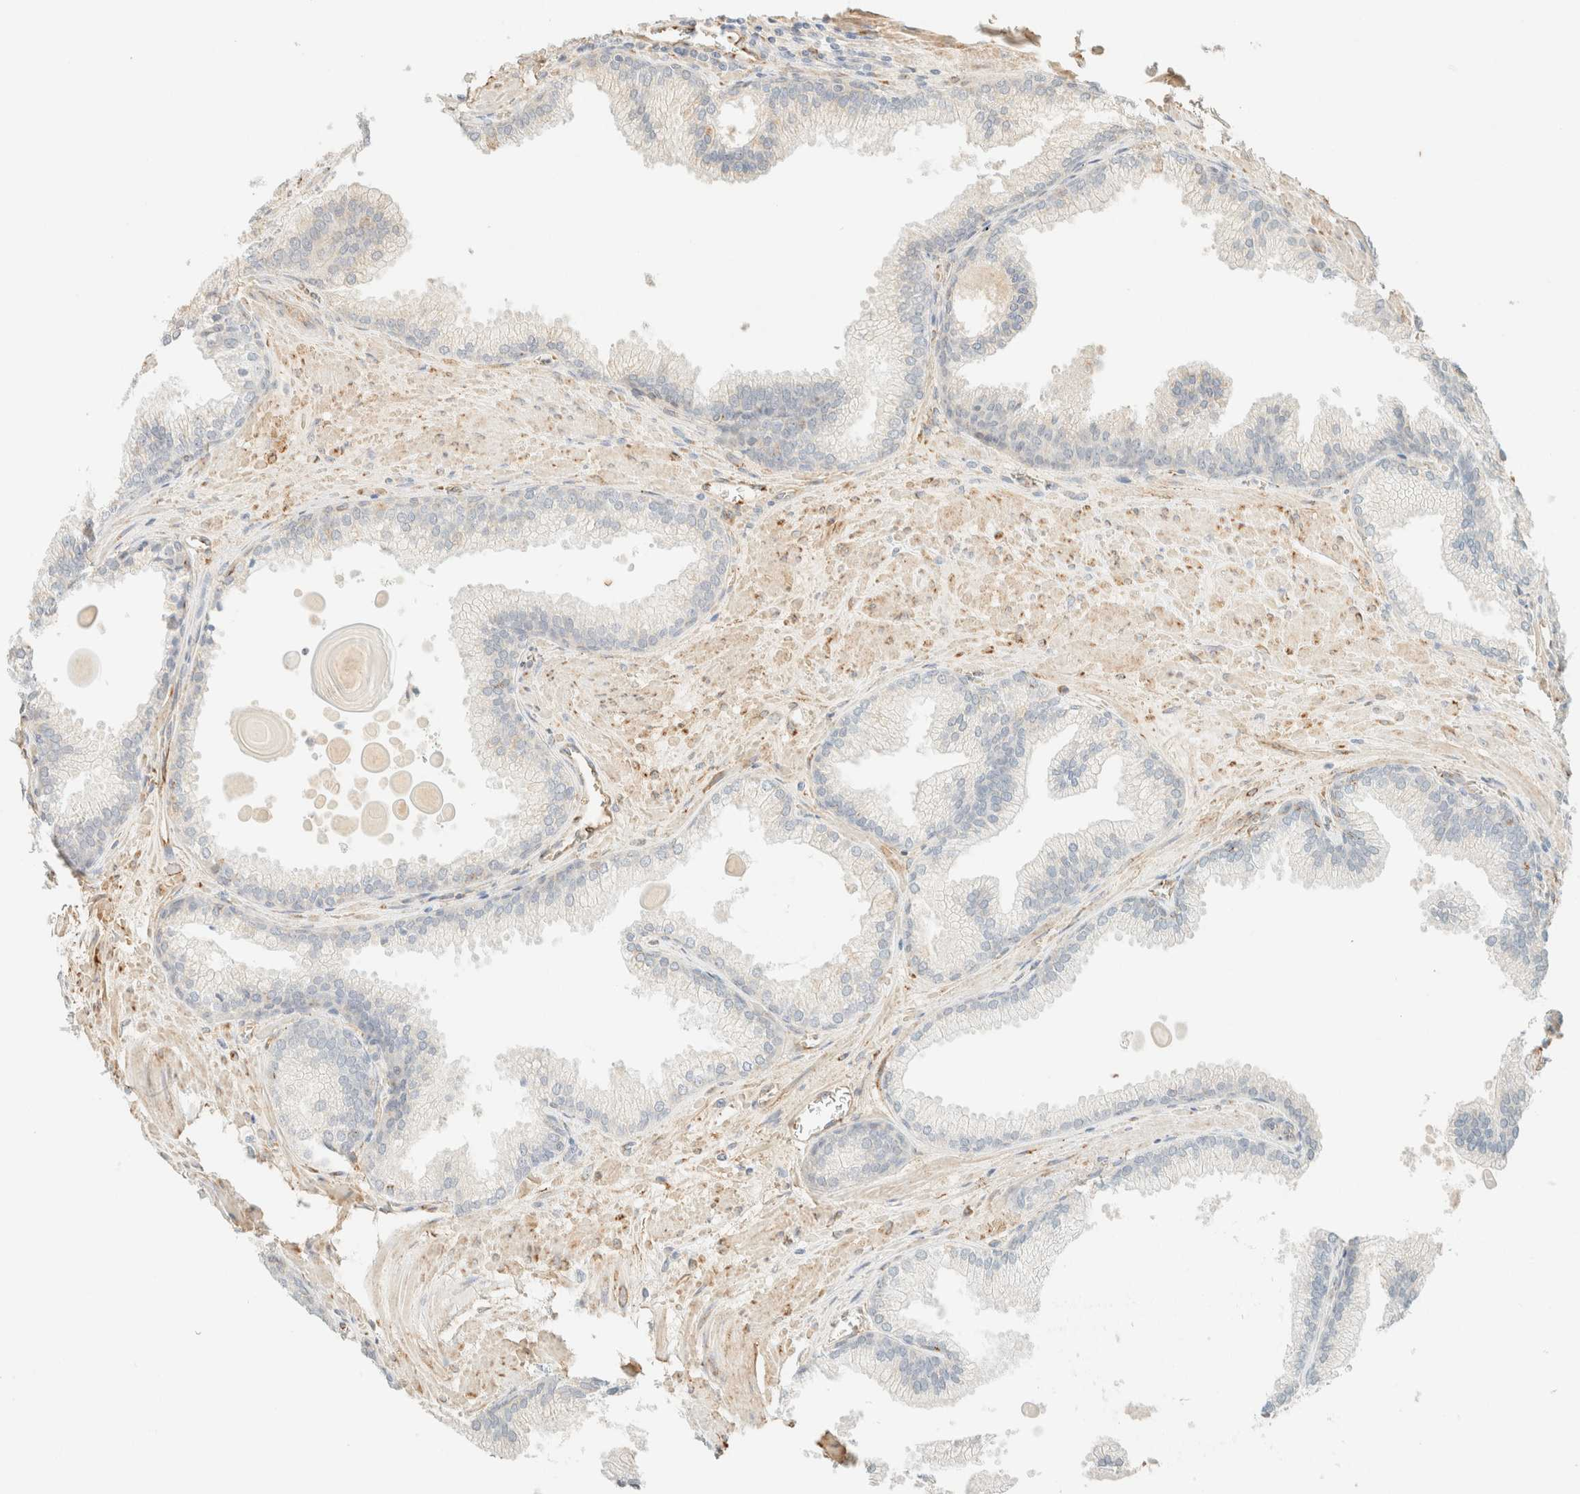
{"staining": {"intensity": "negative", "quantity": "none", "location": "none"}, "tissue": "prostate cancer", "cell_type": "Tumor cells", "image_type": "cancer", "snomed": [{"axis": "morphology", "description": "Adenocarcinoma, Low grade"}, {"axis": "topography", "description": "Prostate"}], "caption": "High magnification brightfield microscopy of prostate cancer stained with DAB (brown) and counterstained with hematoxylin (blue): tumor cells show no significant expression.", "gene": "SPARCL1", "patient": {"sex": "male", "age": 59}}